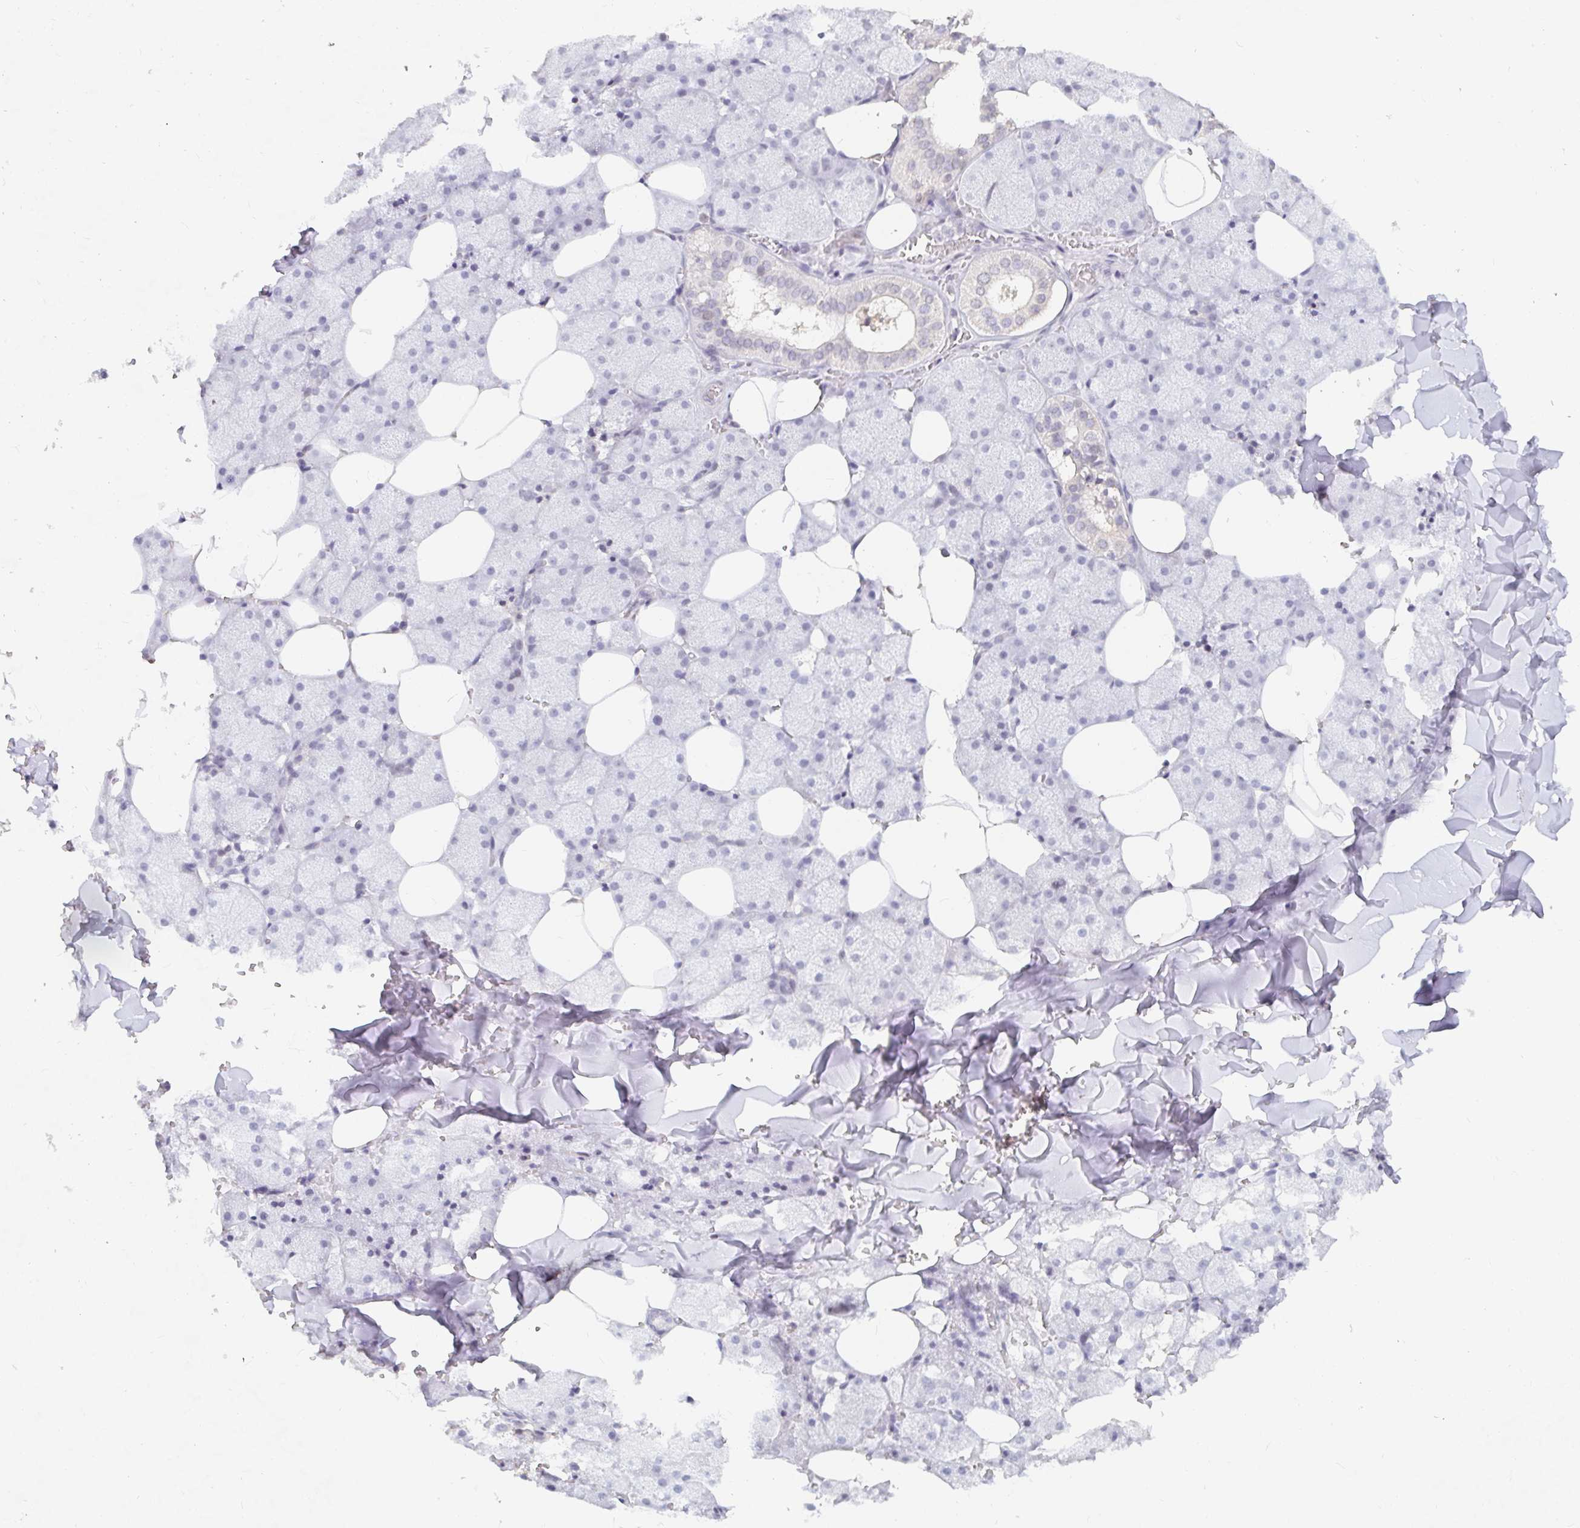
{"staining": {"intensity": "weak", "quantity": "<25%", "location": "cytoplasmic/membranous"}, "tissue": "salivary gland", "cell_type": "Glandular cells", "image_type": "normal", "snomed": [{"axis": "morphology", "description": "Normal tissue, NOS"}, {"axis": "topography", "description": "Salivary gland"}, {"axis": "topography", "description": "Peripheral nerve tissue"}], "caption": "Image shows no significant protein staining in glandular cells of unremarkable salivary gland. (IHC, brightfield microscopy, high magnification).", "gene": "NME9", "patient": {"sex": "male", "age": 38}}